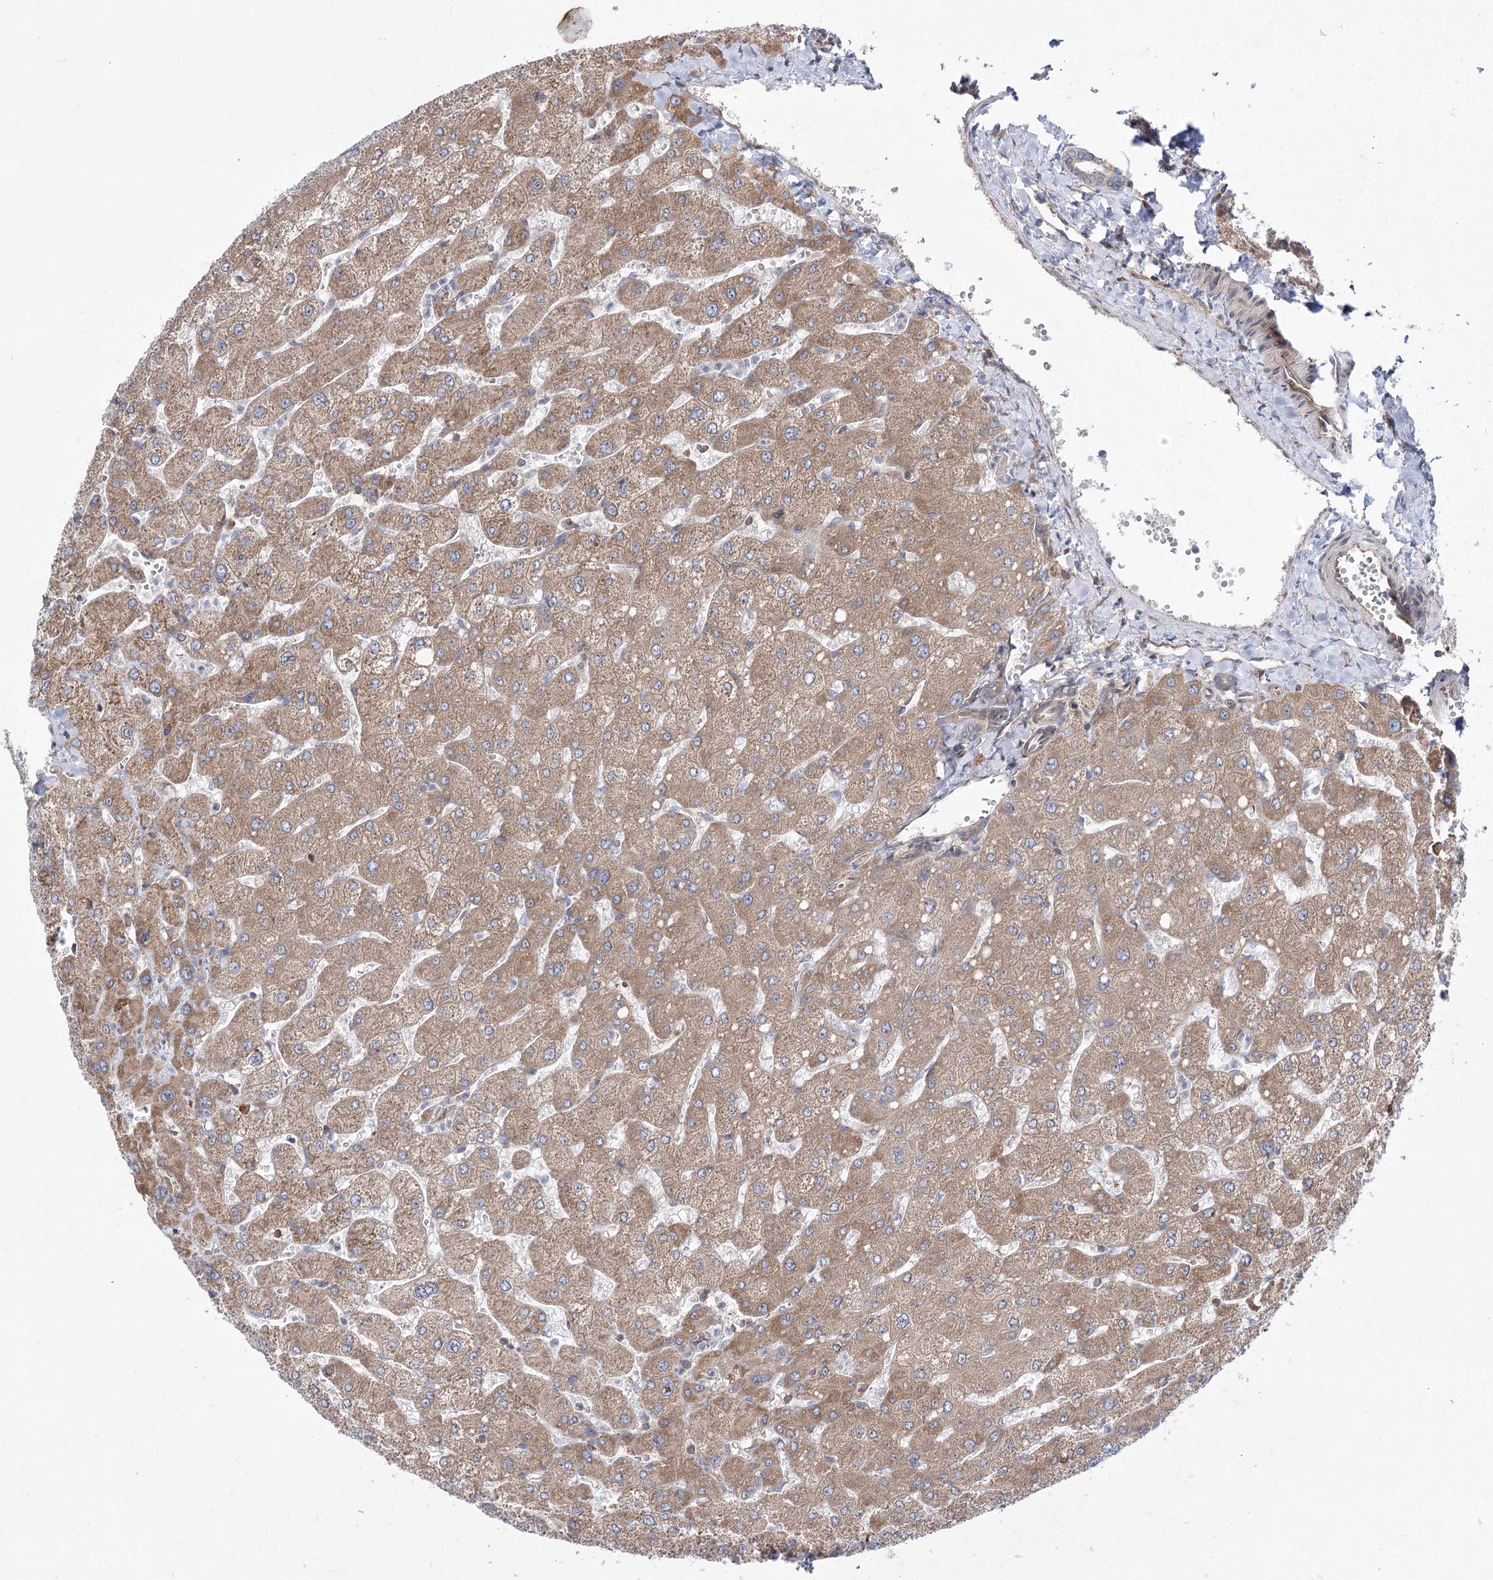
{"staining": {"intensity": "moderate", "quantity": ">75%", "location": "cytoplasmic/membranous"}, "tissue": "liver", "cell_type": "Cholangiocytes", "image_type": "normal", "snomed": [{"axis": "morphology", "description": "Normal tissue, NOS"}, {"axis": "topography", "description": "Liver"}], "caption": "Immunohistochemistry micrograph of unremarkable liver stained for a protein (brown), which exhibits medium levels of moderate cytoplasmic/membranous staining in about >75% of cholangiocytes.", "gene": "VWA2", "patient": {"sex": "male", "age": 55}}